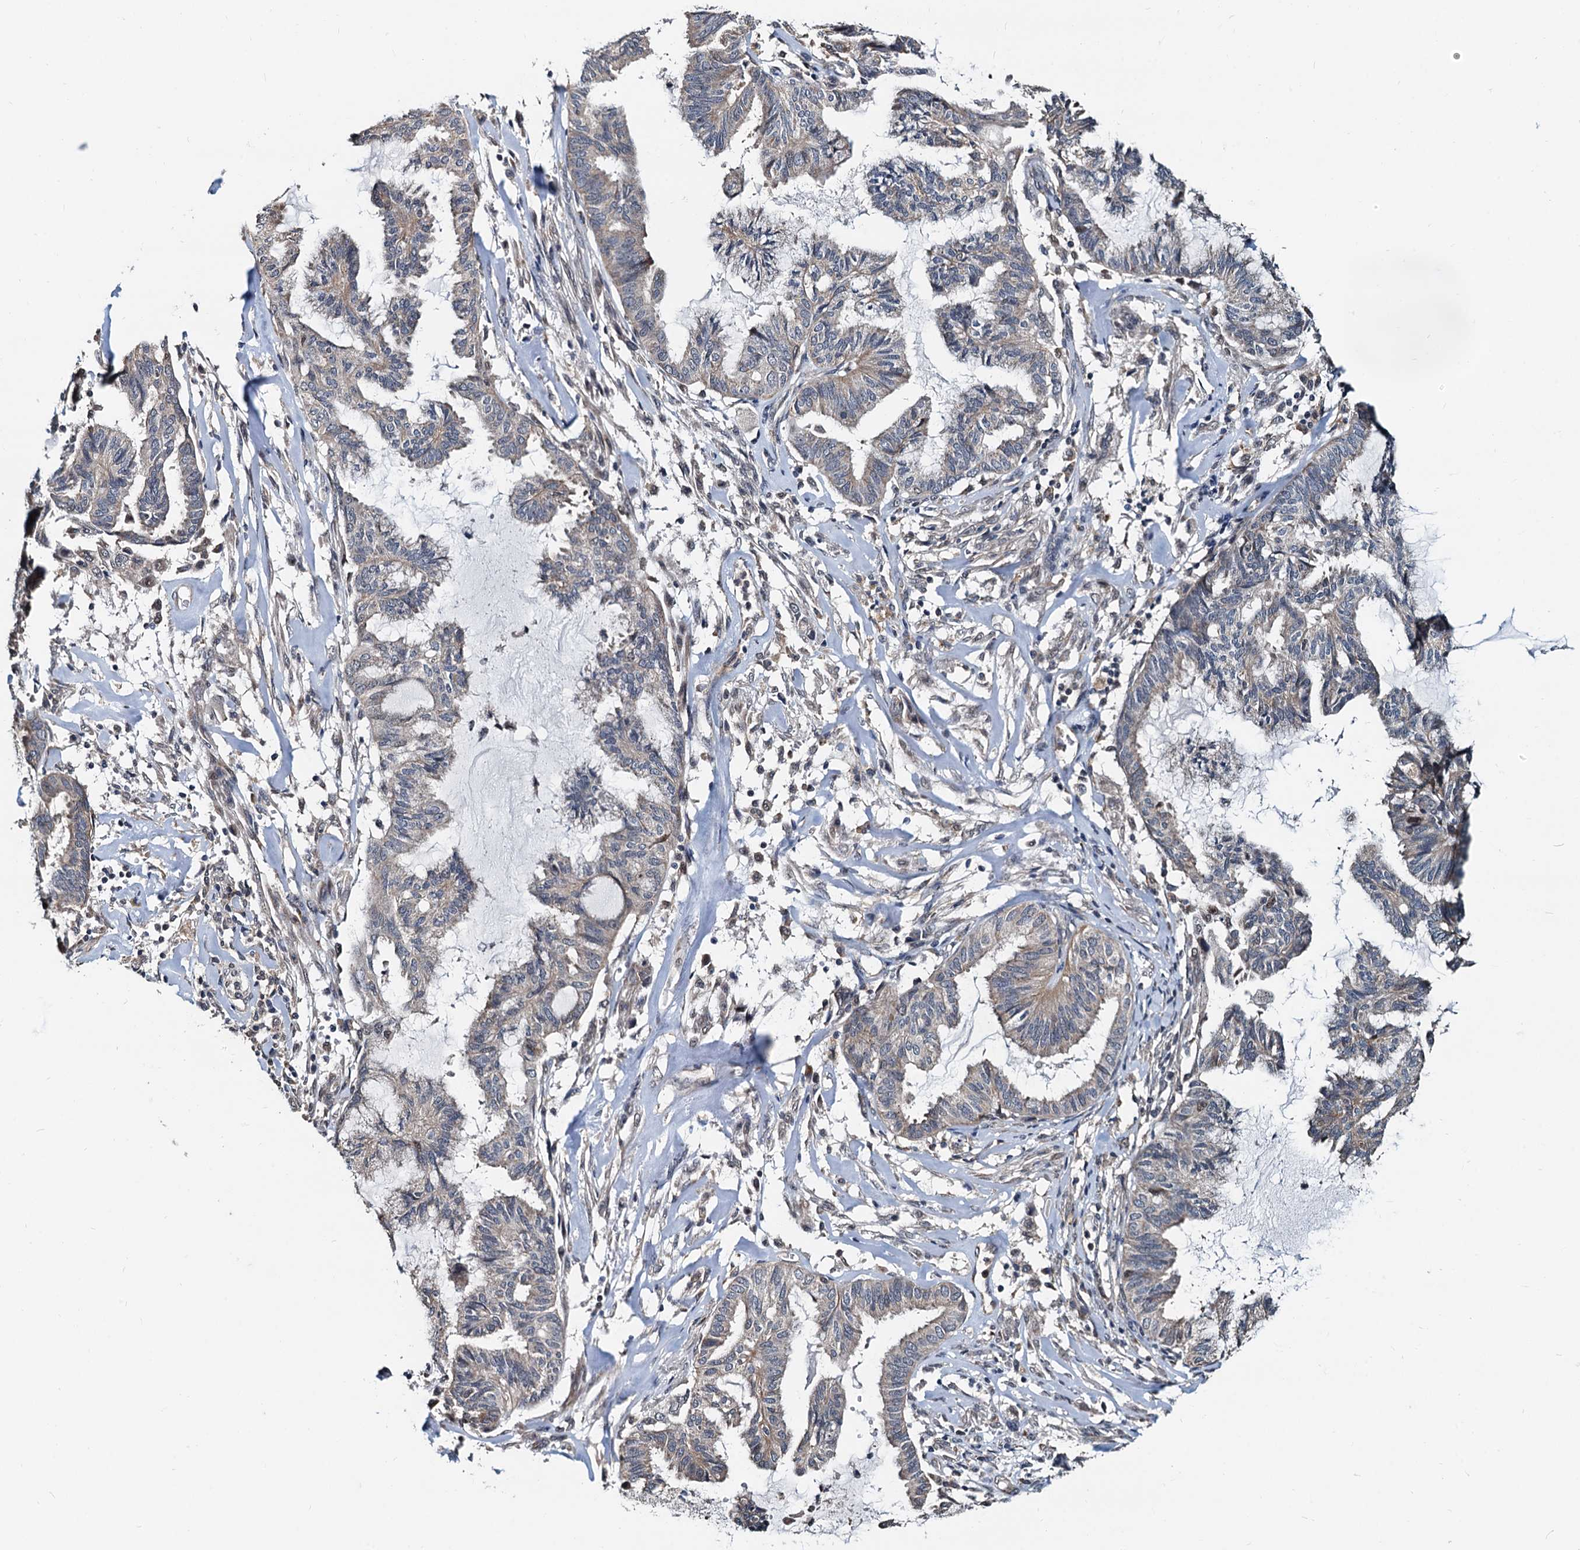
{"staining": {"intensity": "weak", "quantity": "<25%", "location": "cytoplasmic/membranous"}, "tissue": "endometrial cancer", "cell_type": "Tumor cells", "image_type": "cancer", "snomed": [{"axis": "morphology", "description": "Adenocarcinoma, NOS"}, {"axis": "topography", "description": "Endometrium"}], "caption": "IHC micrograph of neoplastic tissue: adenocarcinoma (endometrial) stained with DAB demonstrates no significant protein expression in tumor cells.", "gene": "MCMBP", "patient": {"sex": "female", "age": 86}}